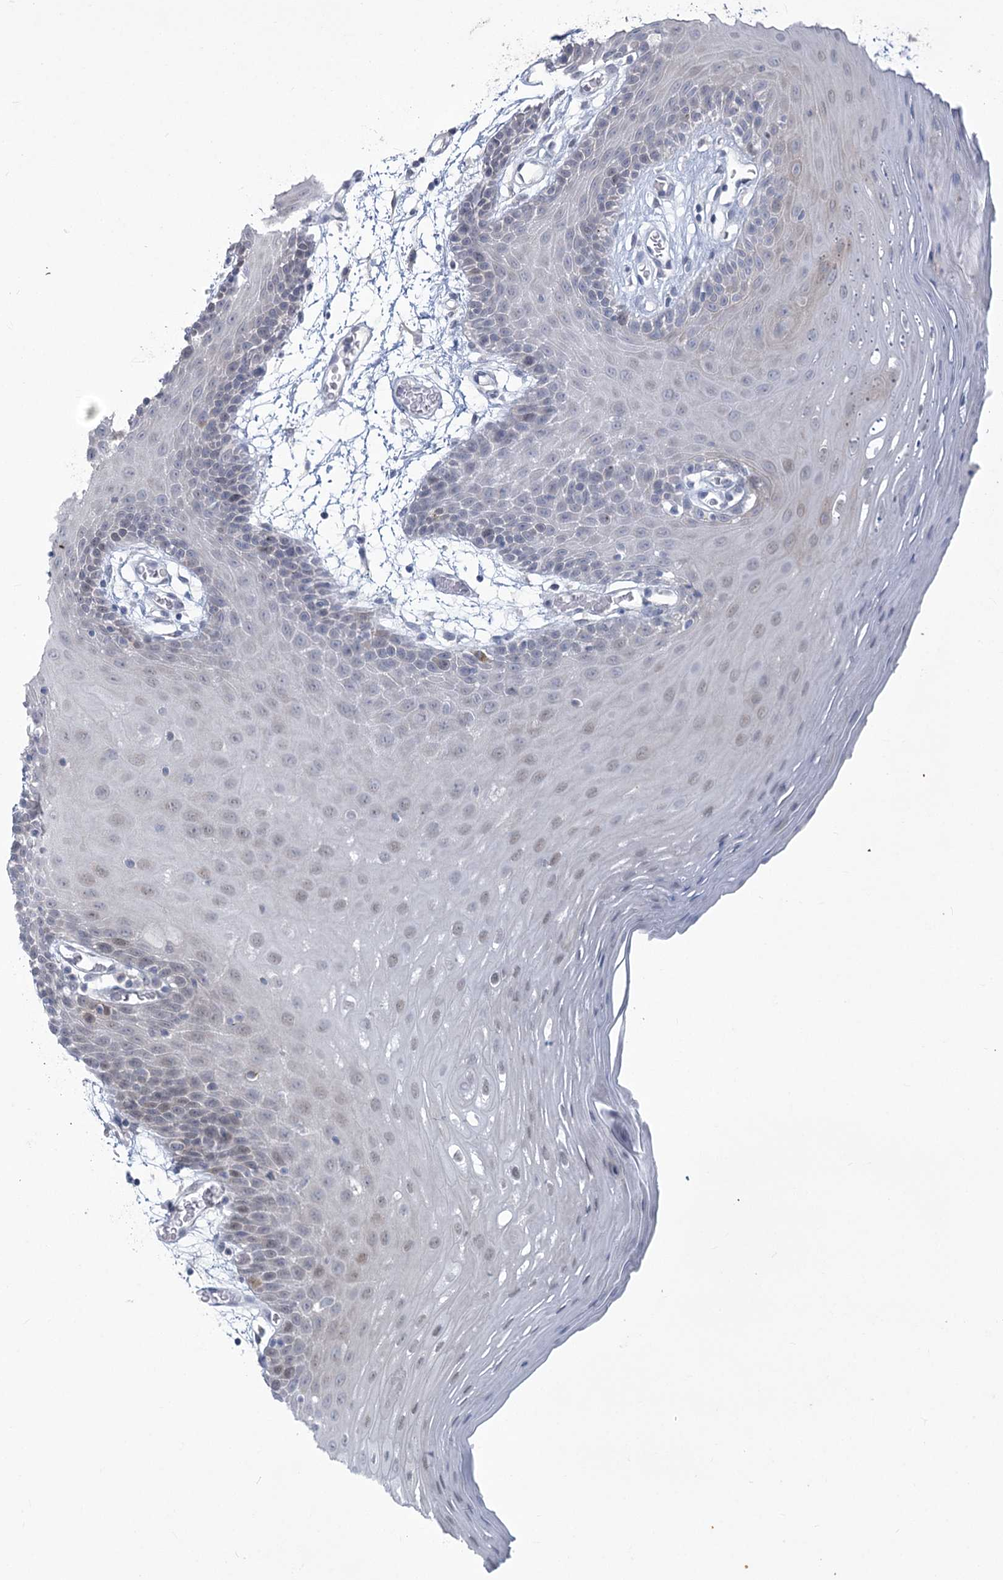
{"staining": {"intensity": "negative", "quantity": "none", "location": "none"}, "tissue": "oral mucosa", "cell_type": "Squamous epithelial cells", "image_type": "normal", "snomed": [{"axis": "morphology", "description": "Normal tissue, NOS"}, {"axis": "topography", "description": "Skeletal muscle"}, {"axis": "topography", "description": "Oral tissue"}, {"axis": "topography", "description": "Salivary gland"}, {"axis": "topography", "description": "Peripheral nerve tissue"}], "caption": "This is a photomicrograph of IHC staining of normal oral mucosa, which shows no expression in squamous epithelial cells.", "gene": "ABITRAM", "patient": {"sex": "male", "age": 54}}